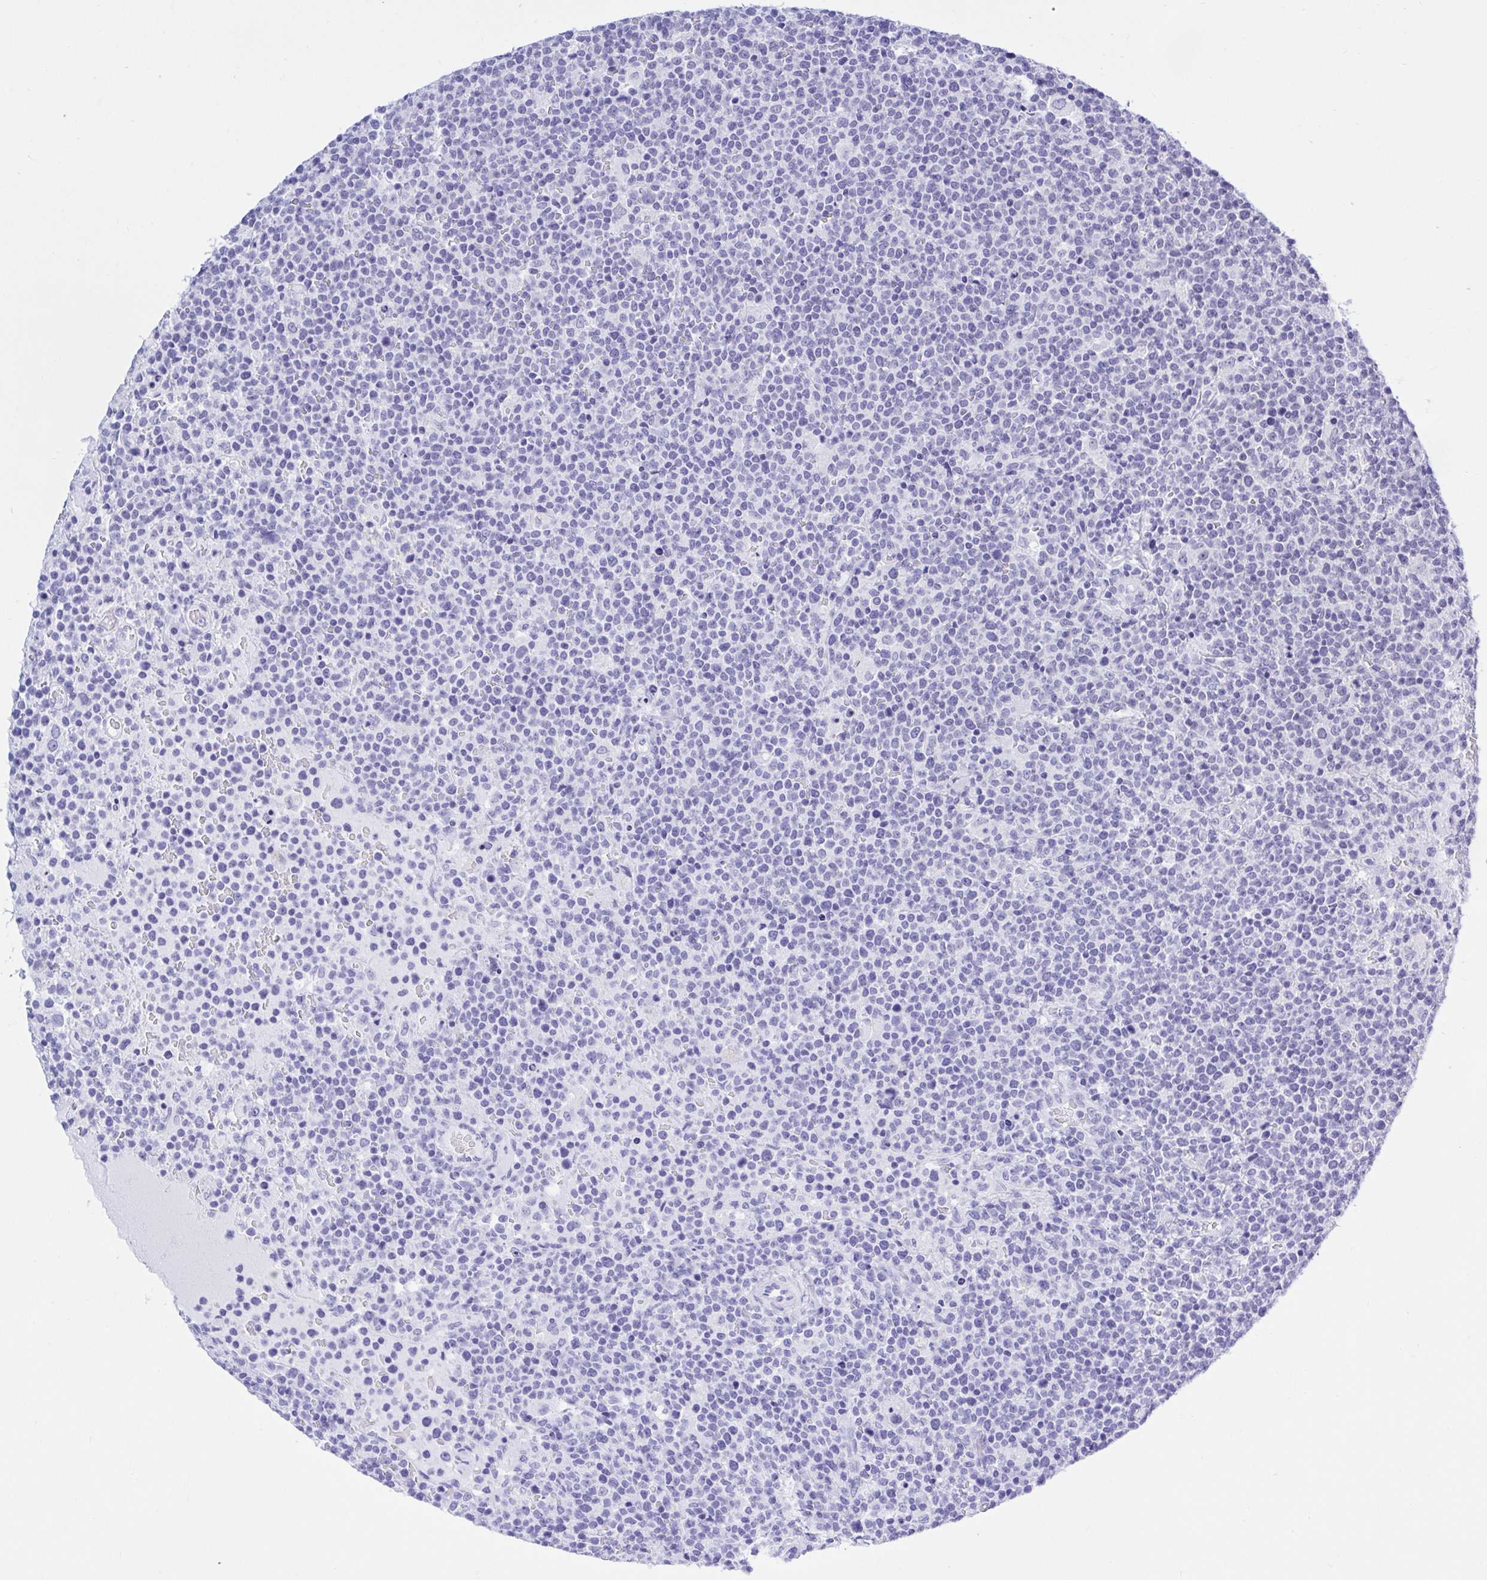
{"staining": {"intensity": "negative", "quantity": "none", "location": "none"}, "tissue": "lymphoma", "cell_type": "Tumor cells", "image_type": "cancer", "snomed": [{"axis": "morphology", "description": "Malignant lymphoma, non-Hodgkin's type, High grade"}, {"axis": "topography", "description": "Lymph node"}], "caption": "Tumor cells show no significant protein expression in lymphoma. Nuclei are stained in blue.", "gene": "THOP1", "patient": {"sex": "male", "age": 61}}